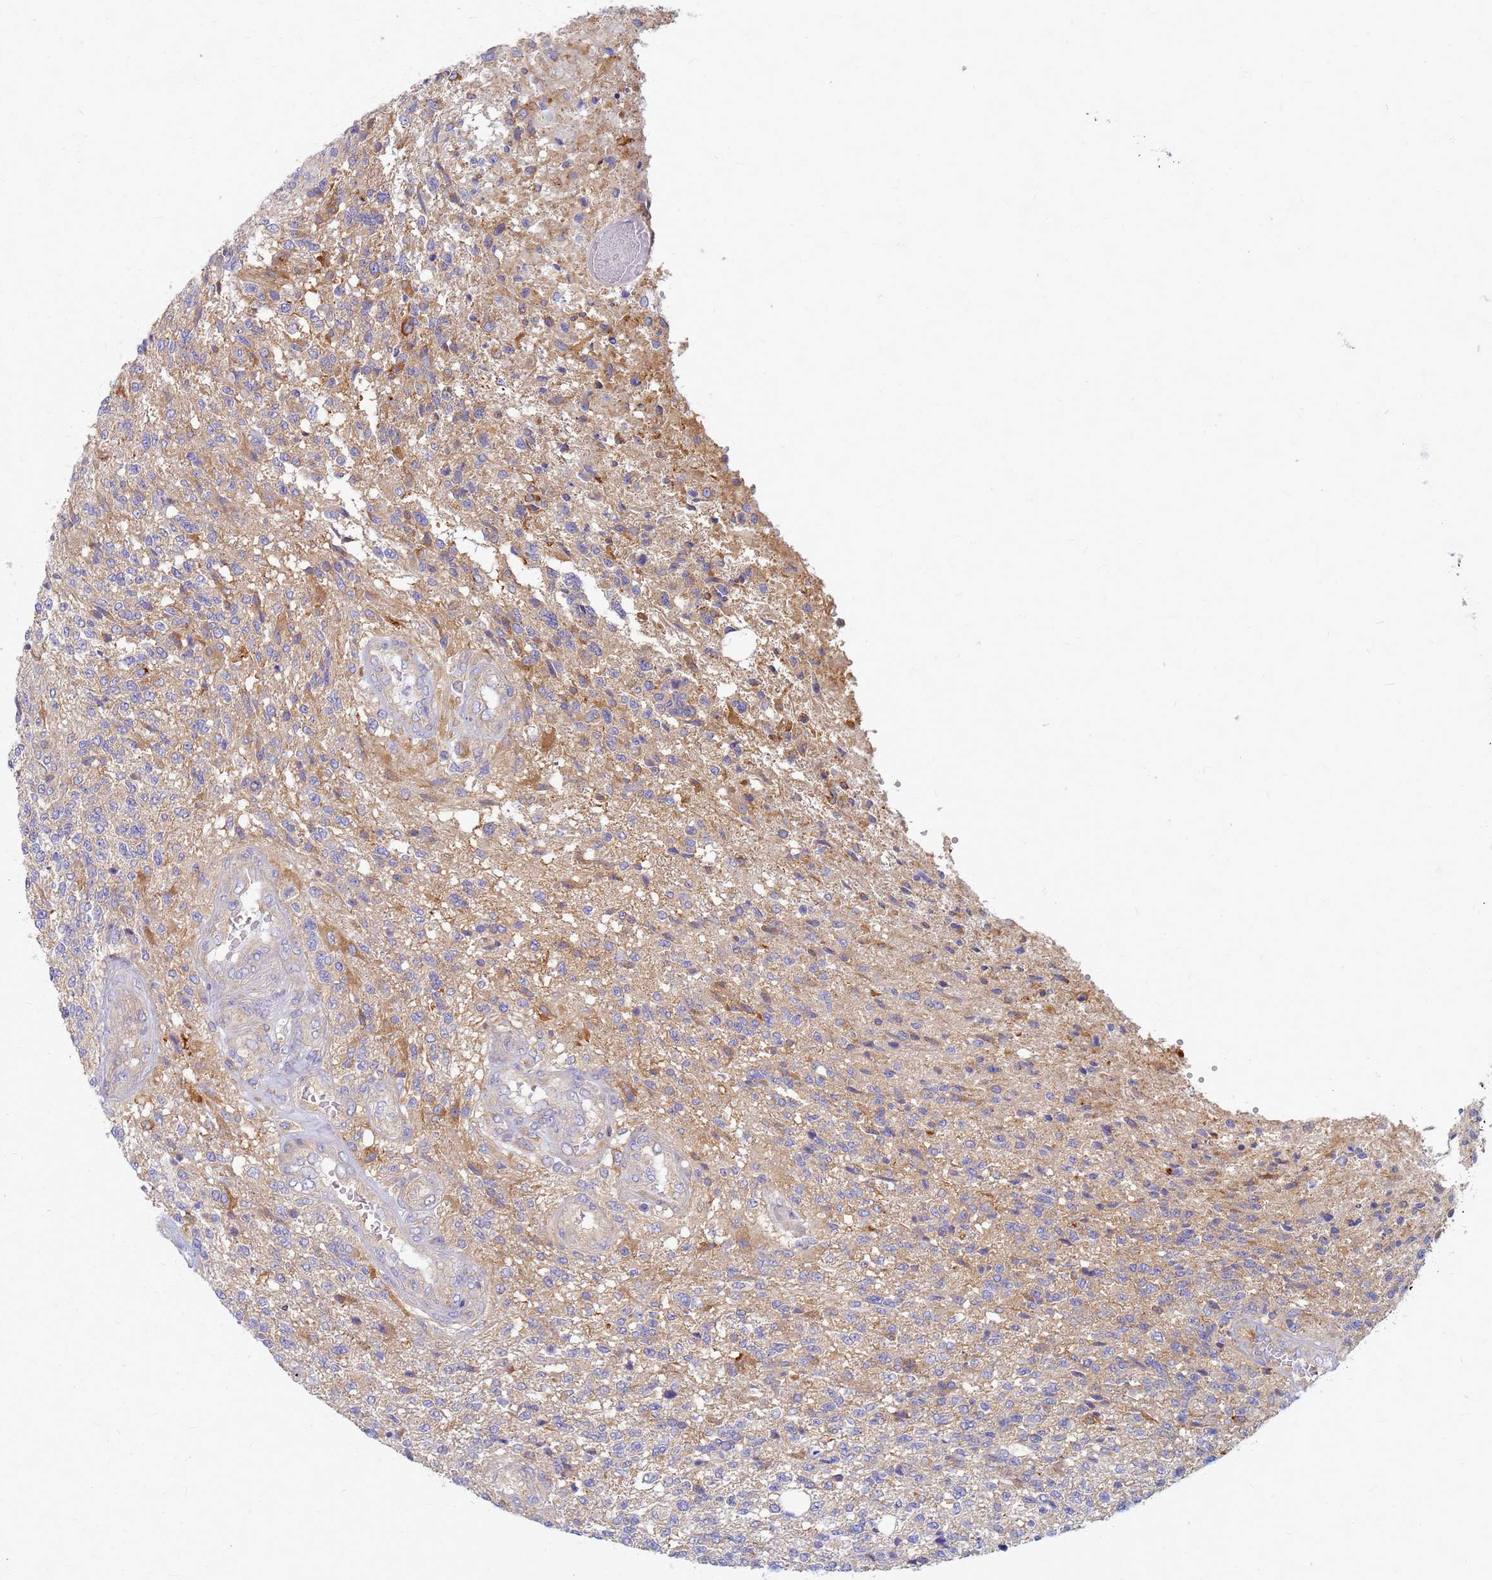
{"staining": {"intensity": "moderate", "quantity": "<25%", "location": "cytoplasmic/membranous"}, "tissue": "glioma", "cell_type": "Tumor cells", "image_type": "cancer", "snomed": [{"axis": "morphology", "description": "Glioma, malignant, High grade"}, {"axis": "topography", "description": "Brain"}], "caption": "High-grade glioma (malignant) was stained to show a protein in brown. There is low levels of moderate cytoplasmic/membranous positivity in approximately <25% of tumor cells.", "gene": "EEA1", "patient": {"sex": "male", "age": 56}}